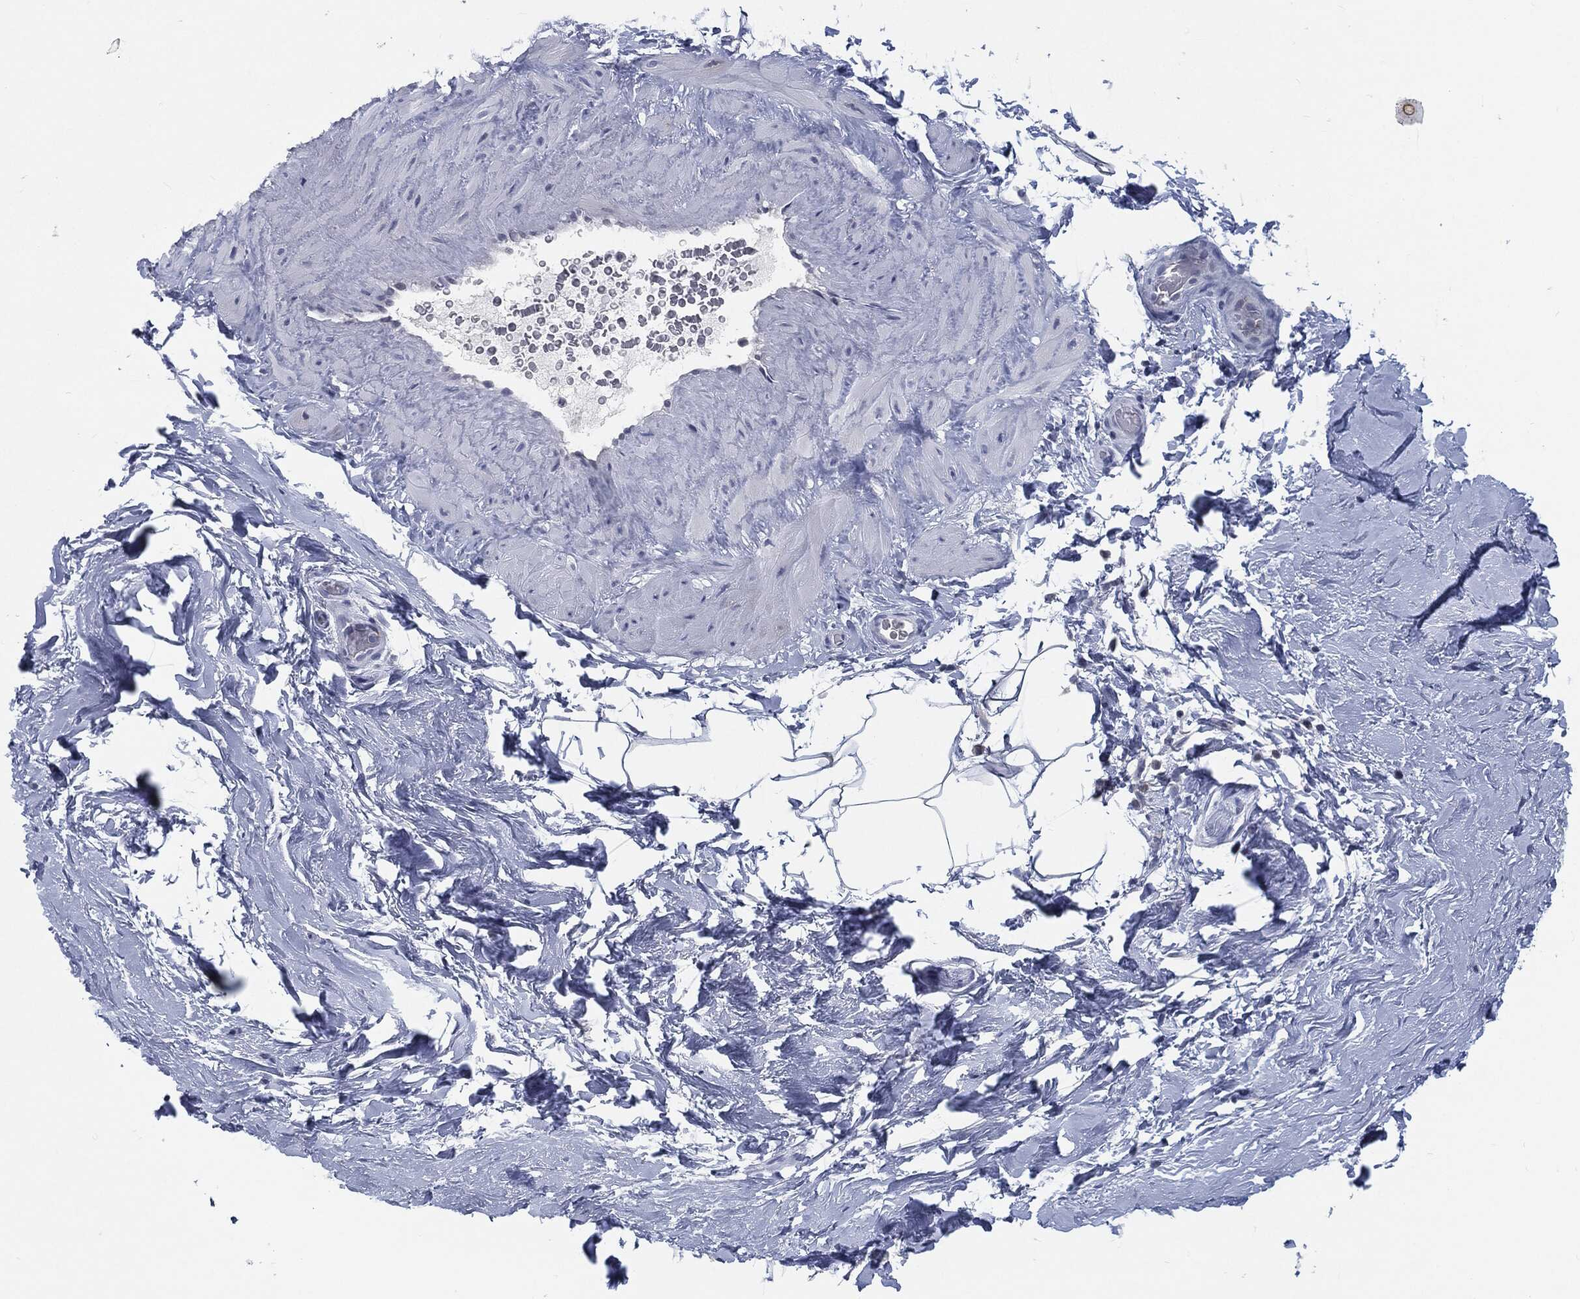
{"staining": {"intensity": "negative", "quantity": "none", "location": "none"}, "tissue": "adipose tissue", "cell_type": "Adipocytes", "image_type": "normal", "snomed": [{"axis": "morphology", "description": "Normal tissue, NOS"}, {"axis": "topography", "description": "Soft tissue"}, {"axis": "topography", "description": "Vascular tissue"}], "caption": "High power microscopy photomicrograph of an IHC histopathology image of normal adipose tissue, revealing no significant expression in adipocytes.", "gene": "PROM1", "patient": {"sex": "male", "age": 41}}